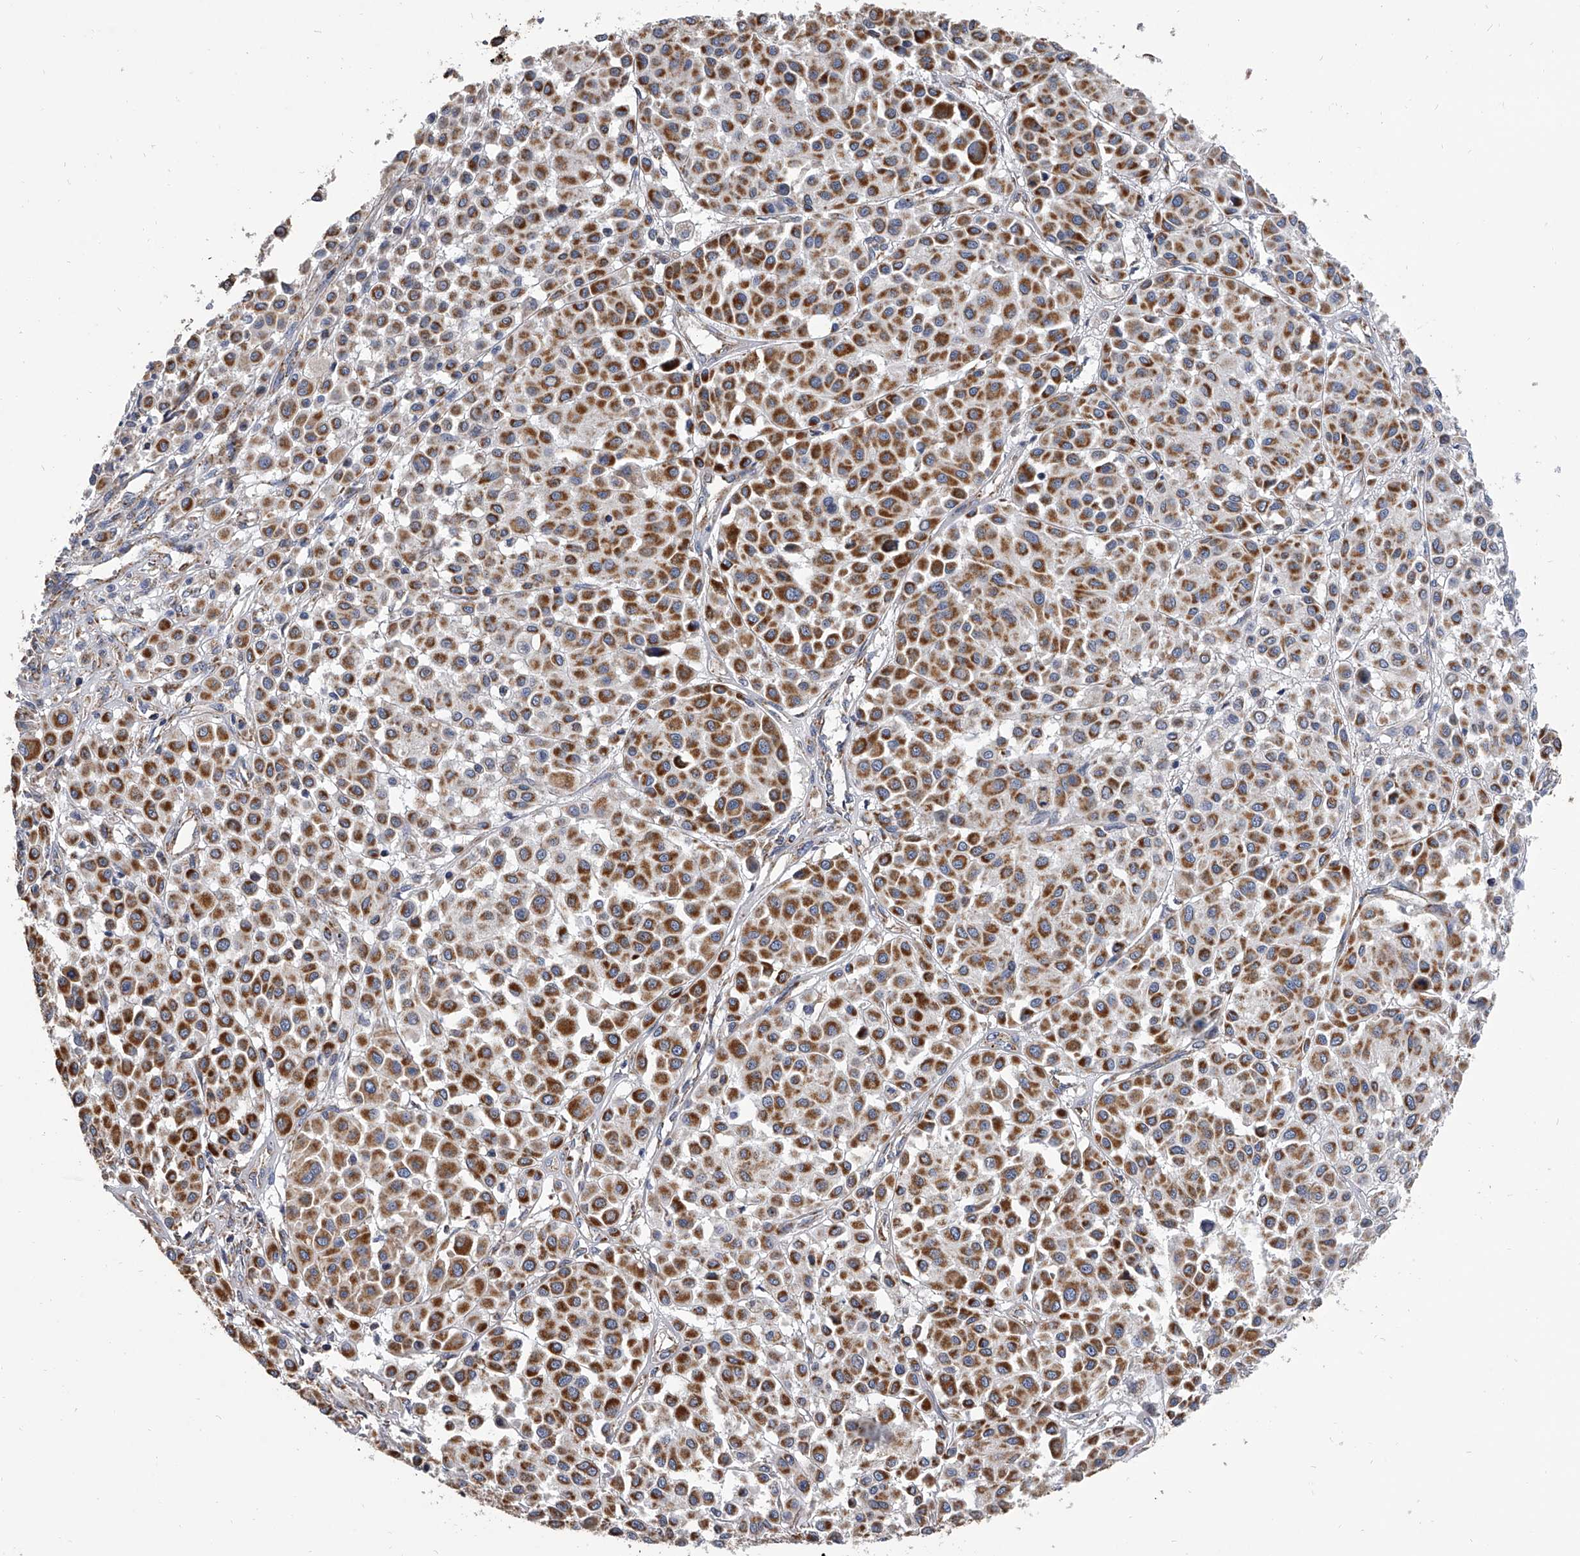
{"staining": {"intensity": "strong", "quantity": ">75%", "location": "cytoplasmic/membranous"}, "tissue": "melanoma", "cell_type": "Tumor cells", "image_type": "cancer", "snomed": [{"axis": "morphology", "description": "Malignant melanoma, Metastatic site"}, {"axis": "topography", "description": "Soft tissue"}], "caption": "A micrograph showing strong cytoplasmic/membranous positivity in about >75% of tumor cells in malignant melanoma (metastatic site), as visualized by brown immunohistochemical staining.", "gene": "MRPL28", "patient": {"sex": "male", "age": 41}}